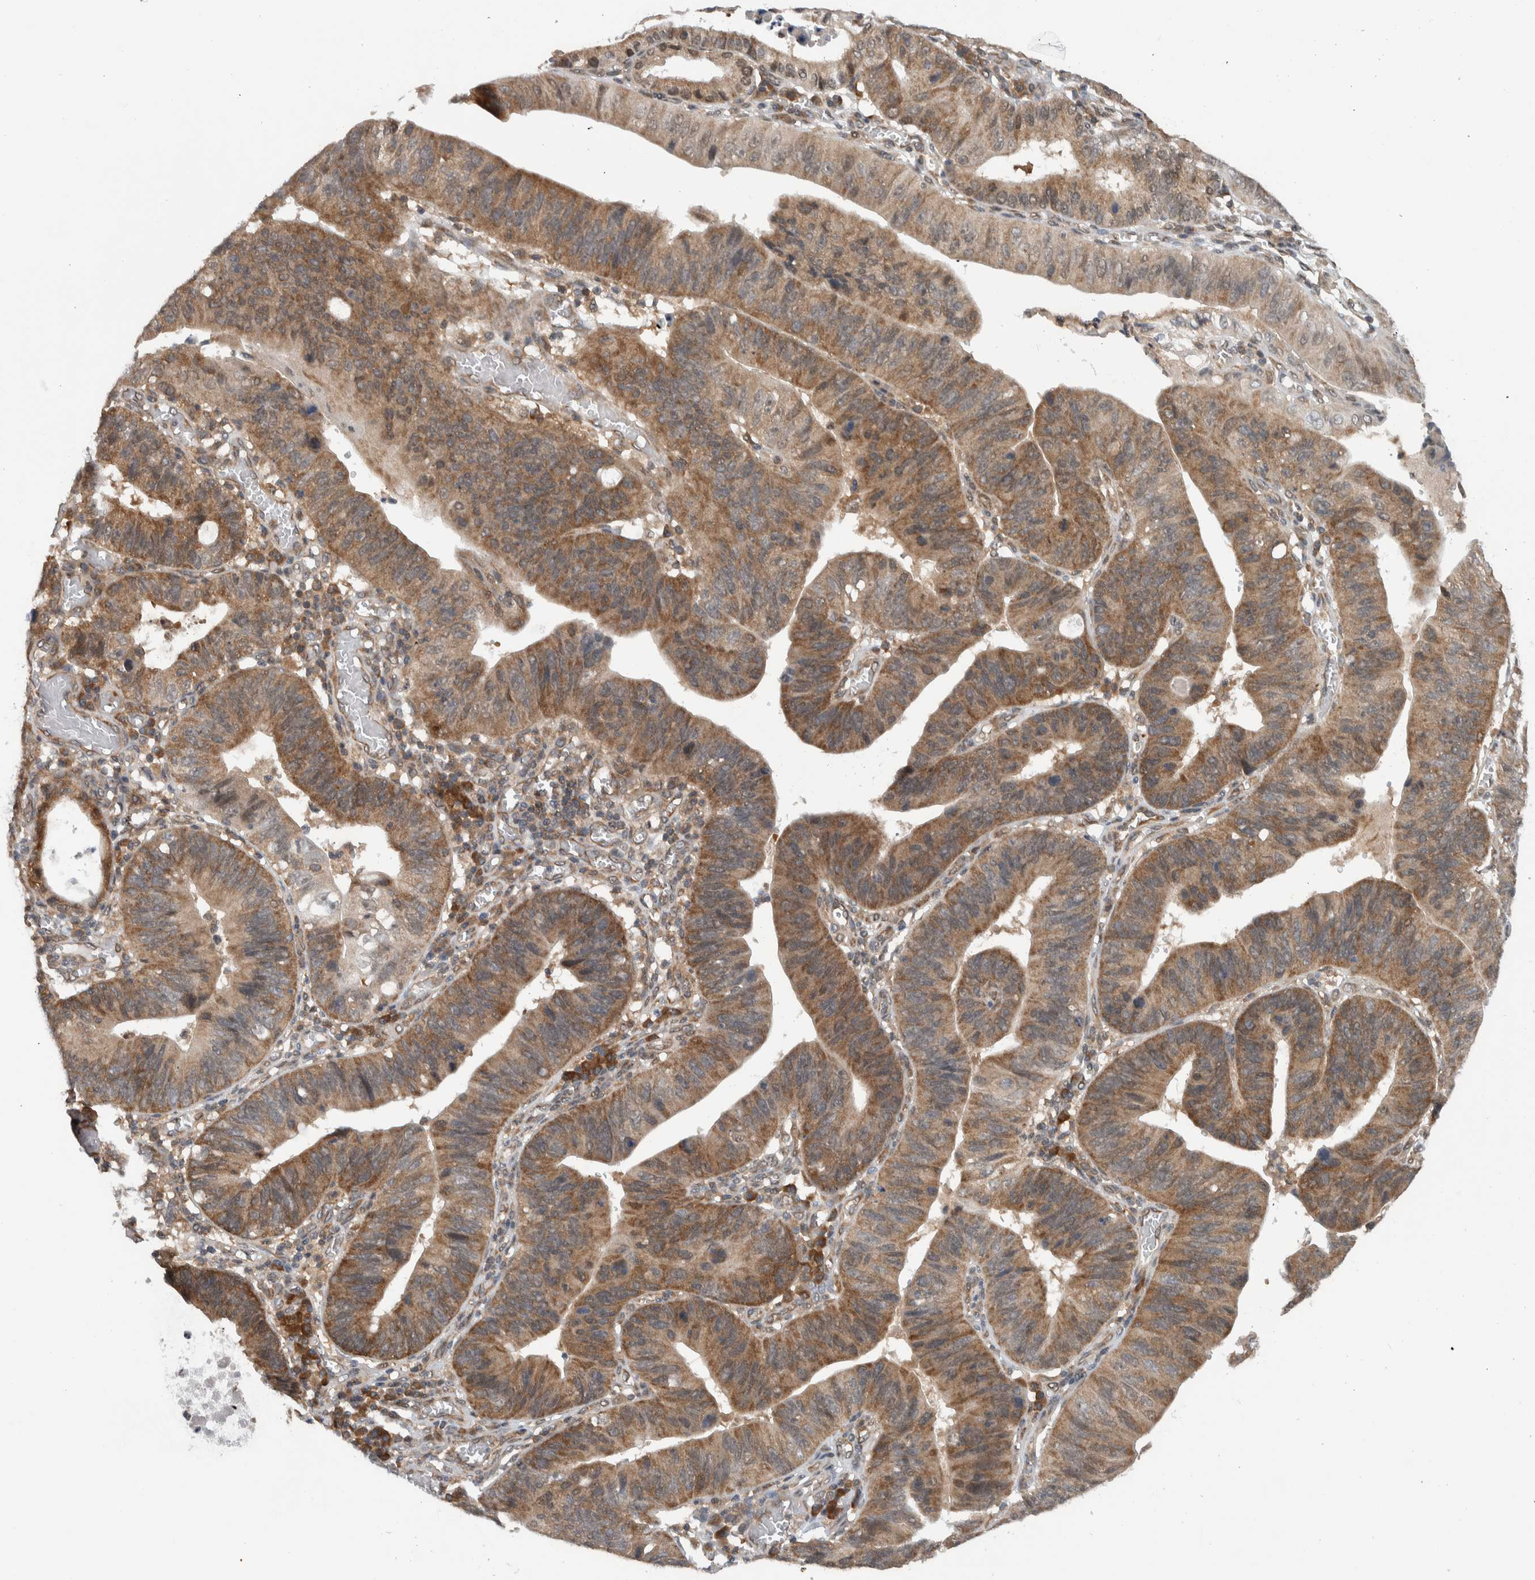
{"staining": {"intensity": "moderate", "quantity": ">75%", "location": "cytoplasmic/membranous"}, "tissue": "stomach cancer", "cell_type": "Tumor cells", "image_type": "cancer", "snomed": [{"axis": "morphology", "description": "Adenocarcinoma, NOS"}, {"axis": "topography", "description": "Stomach"}], "caption": "Stomach cancer stained with immunohistochemistry shows moderate cytoplasmic/membranous positivity in about >75% of tumor cells.", "gene": "CCDC43", "patient": {"sex": "male", "age": 59}}